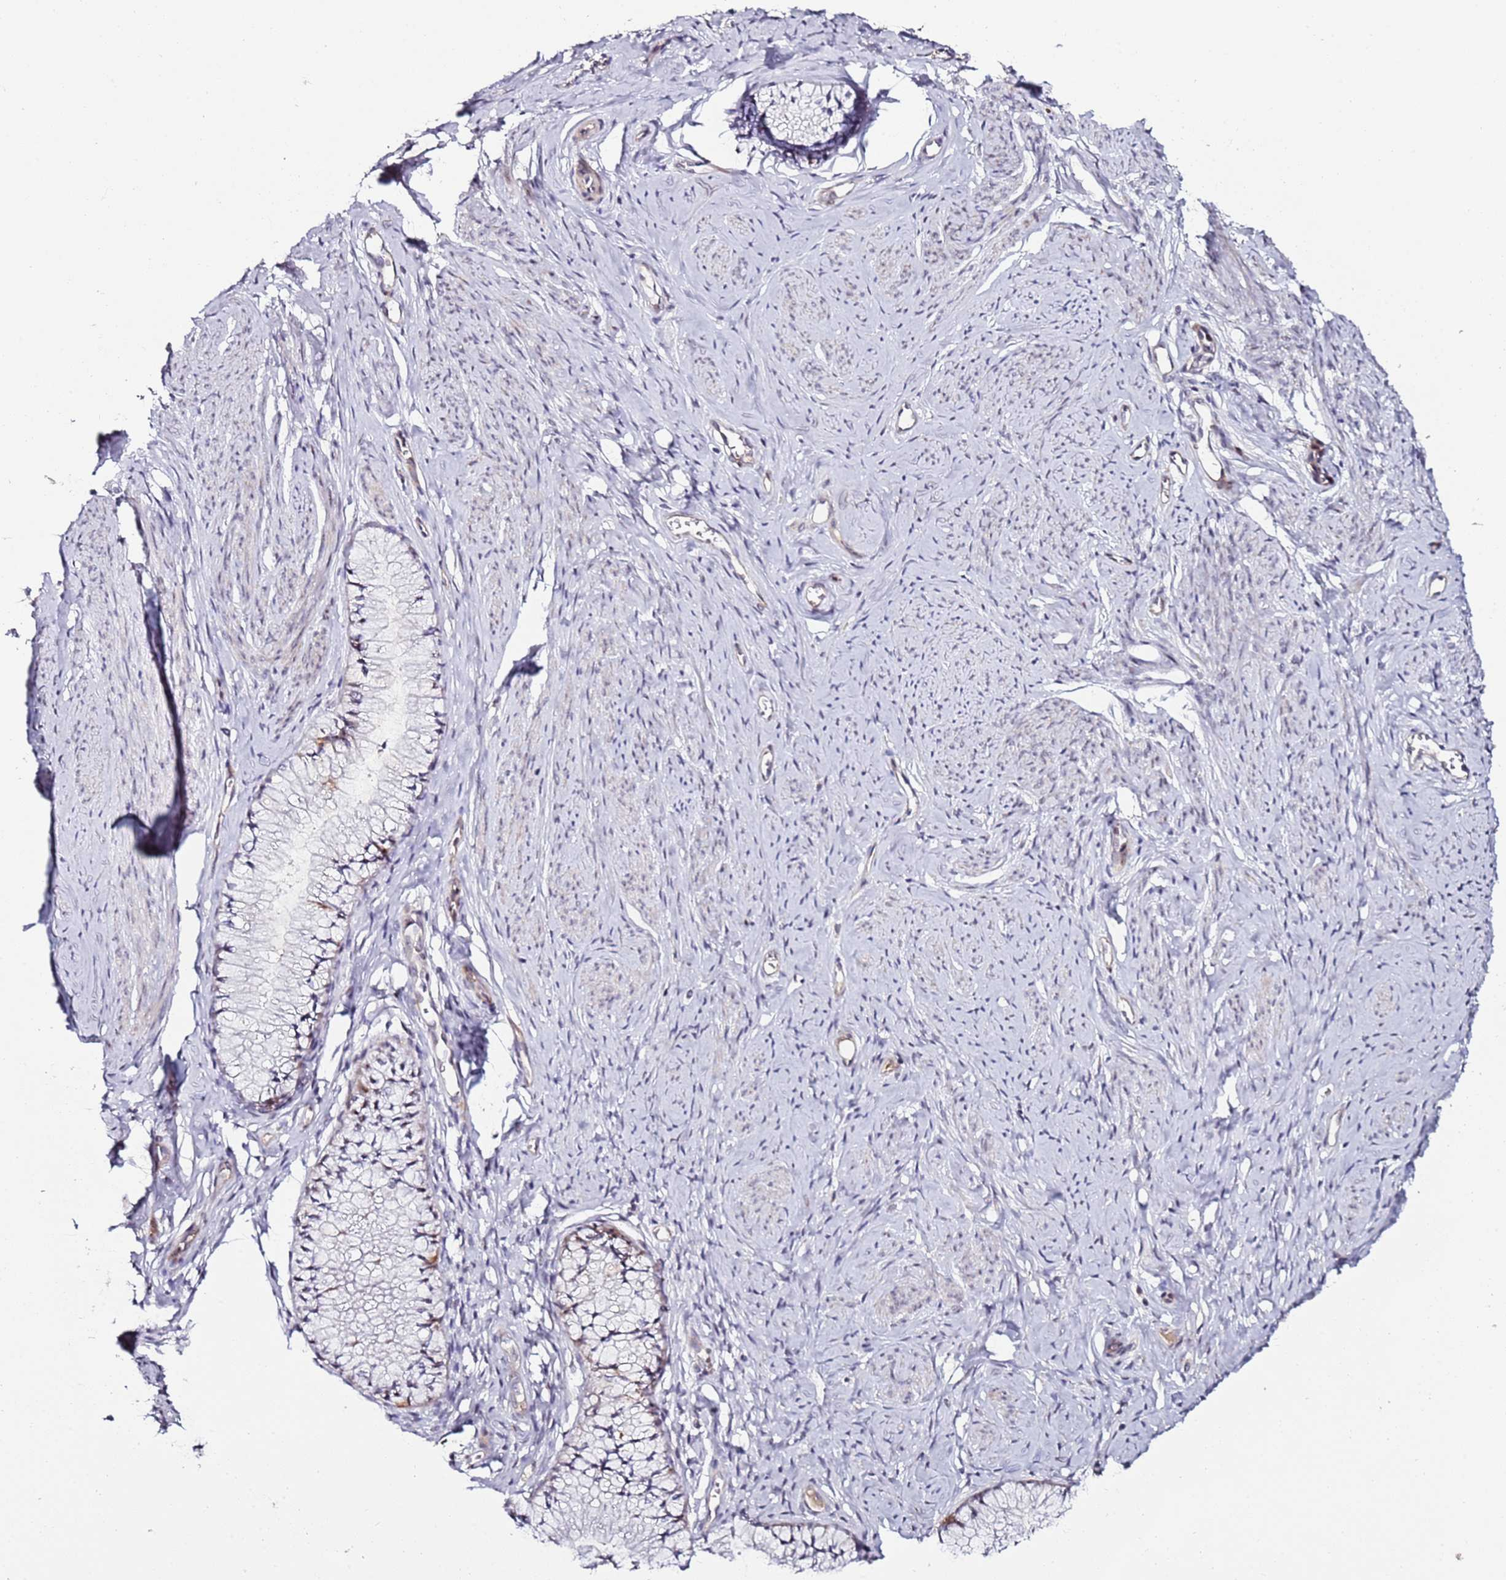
{"staining": {"intensity": "moderate", "quantity": "<25%", "location": "cytoplasmic/membranous"}, "tissue": "cervix", "cell_type": "Glandular cells", "image_type": "normal", "snomed": [{"axis": "morphology", "description": "Normal tissue, NOS"}, {"axis": "topography", "description": "Cervix"}], "caption": "An image showing moderate cytoplasmic/membranous staining in about <25% of glandular cells in benign cervix, as visualized by brown immunohistochemical staining.", "gene": "DUSP28", "patient": {"sex": "female", "age": 42}}